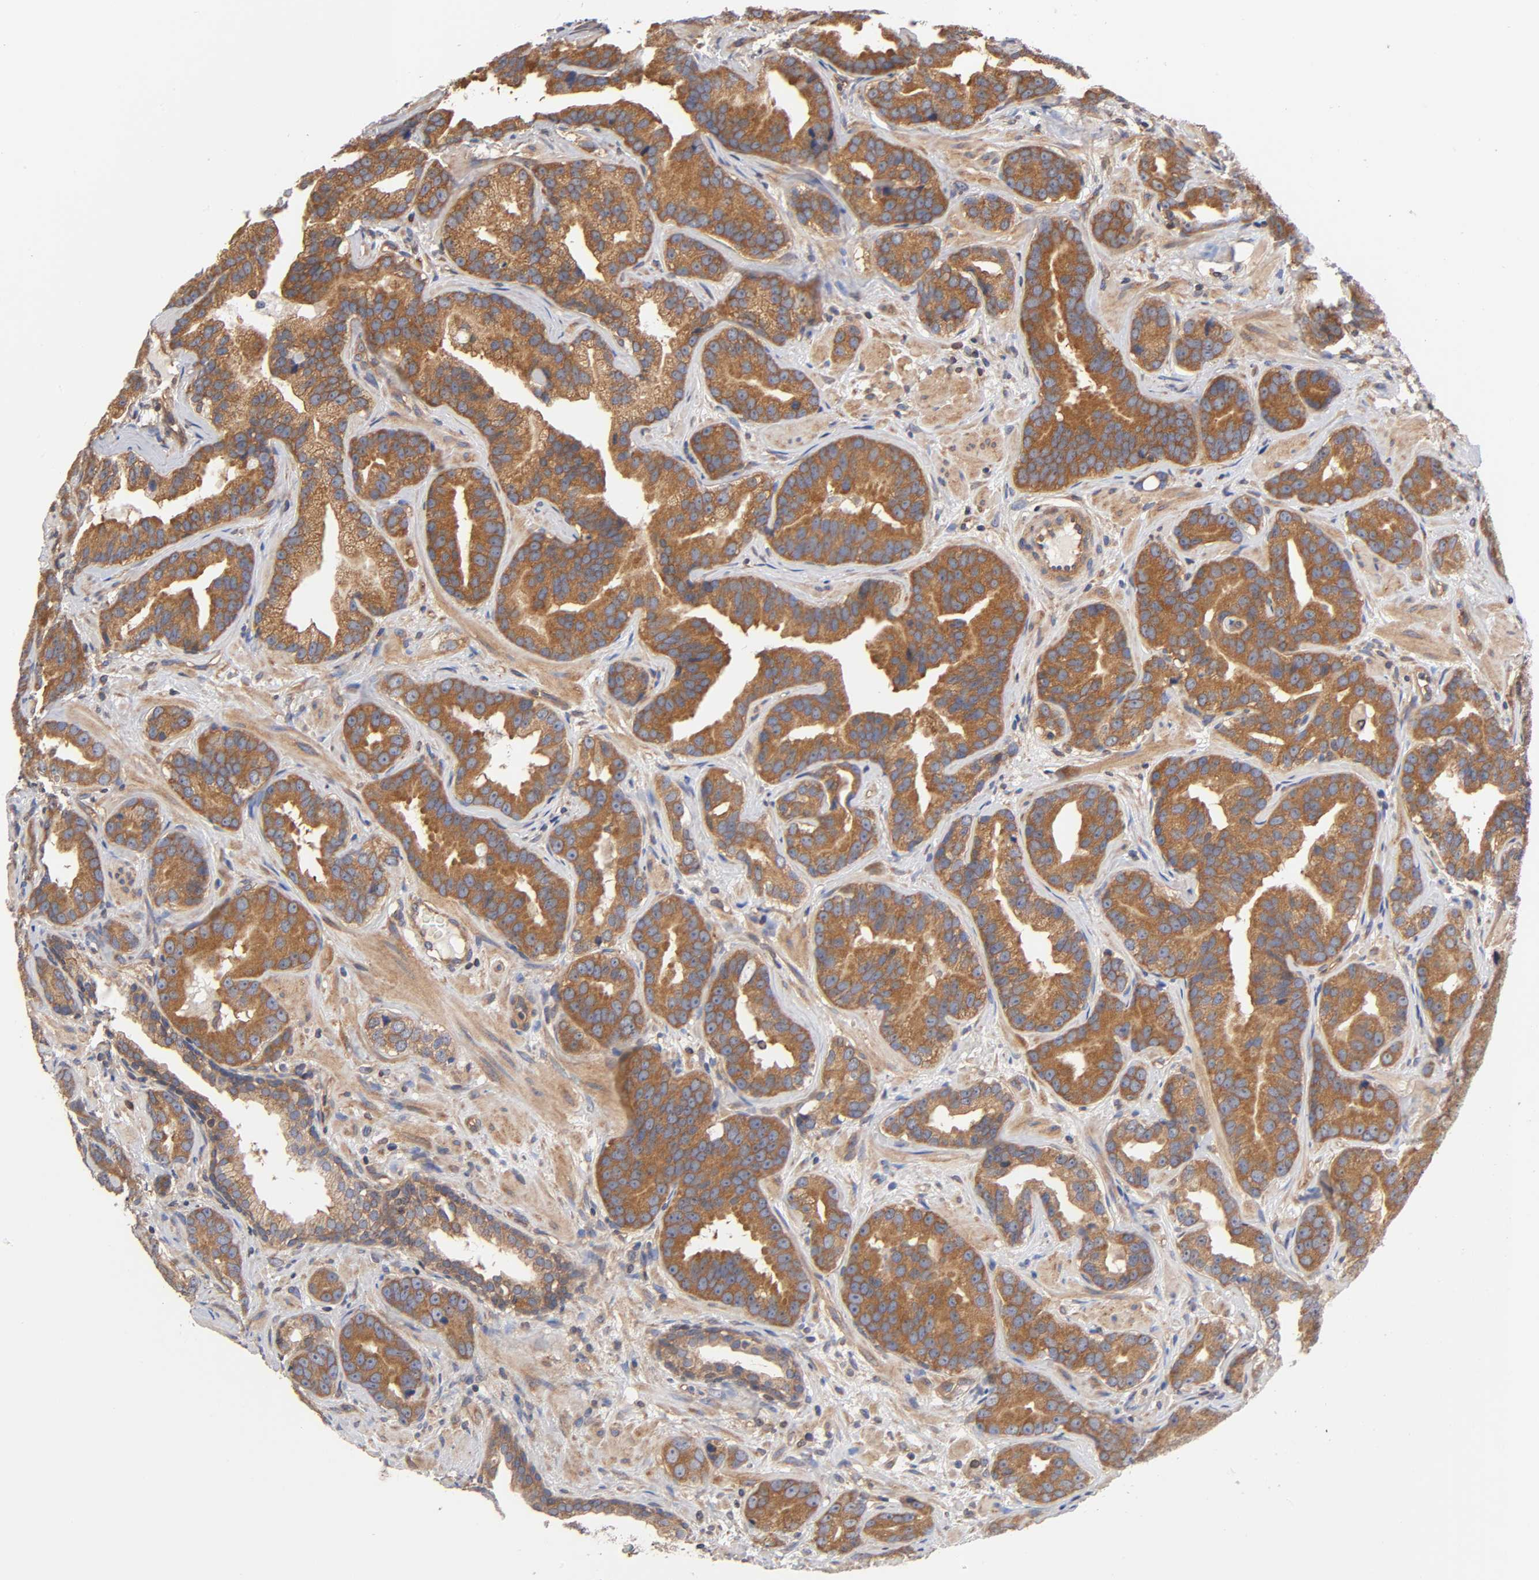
{"staining": {"intensity": "strong", "quantity": "25%-75%", "location": "cytoplasmic/membranous"}, "tissue": "prostate cancer", "cell_type": "Tumor cells", "image_type": "cancer", "snomed": [{"axis": "morphology", "description": "Adenocarcinoma, Low grade"}, {"axis": "topography", "description": "Prostate"}], "caption": "Protein staining of prostate cancer (low-grade adenocarcinoma) tissue reveals strong cytoplasmic/membranous staining in approximately 25%-75% of tumor cells. (Brightfield microscopy of DAB IHC at high magnification).", "gene": "STRN3", "patient": {"sex": "male", "age": 59}}